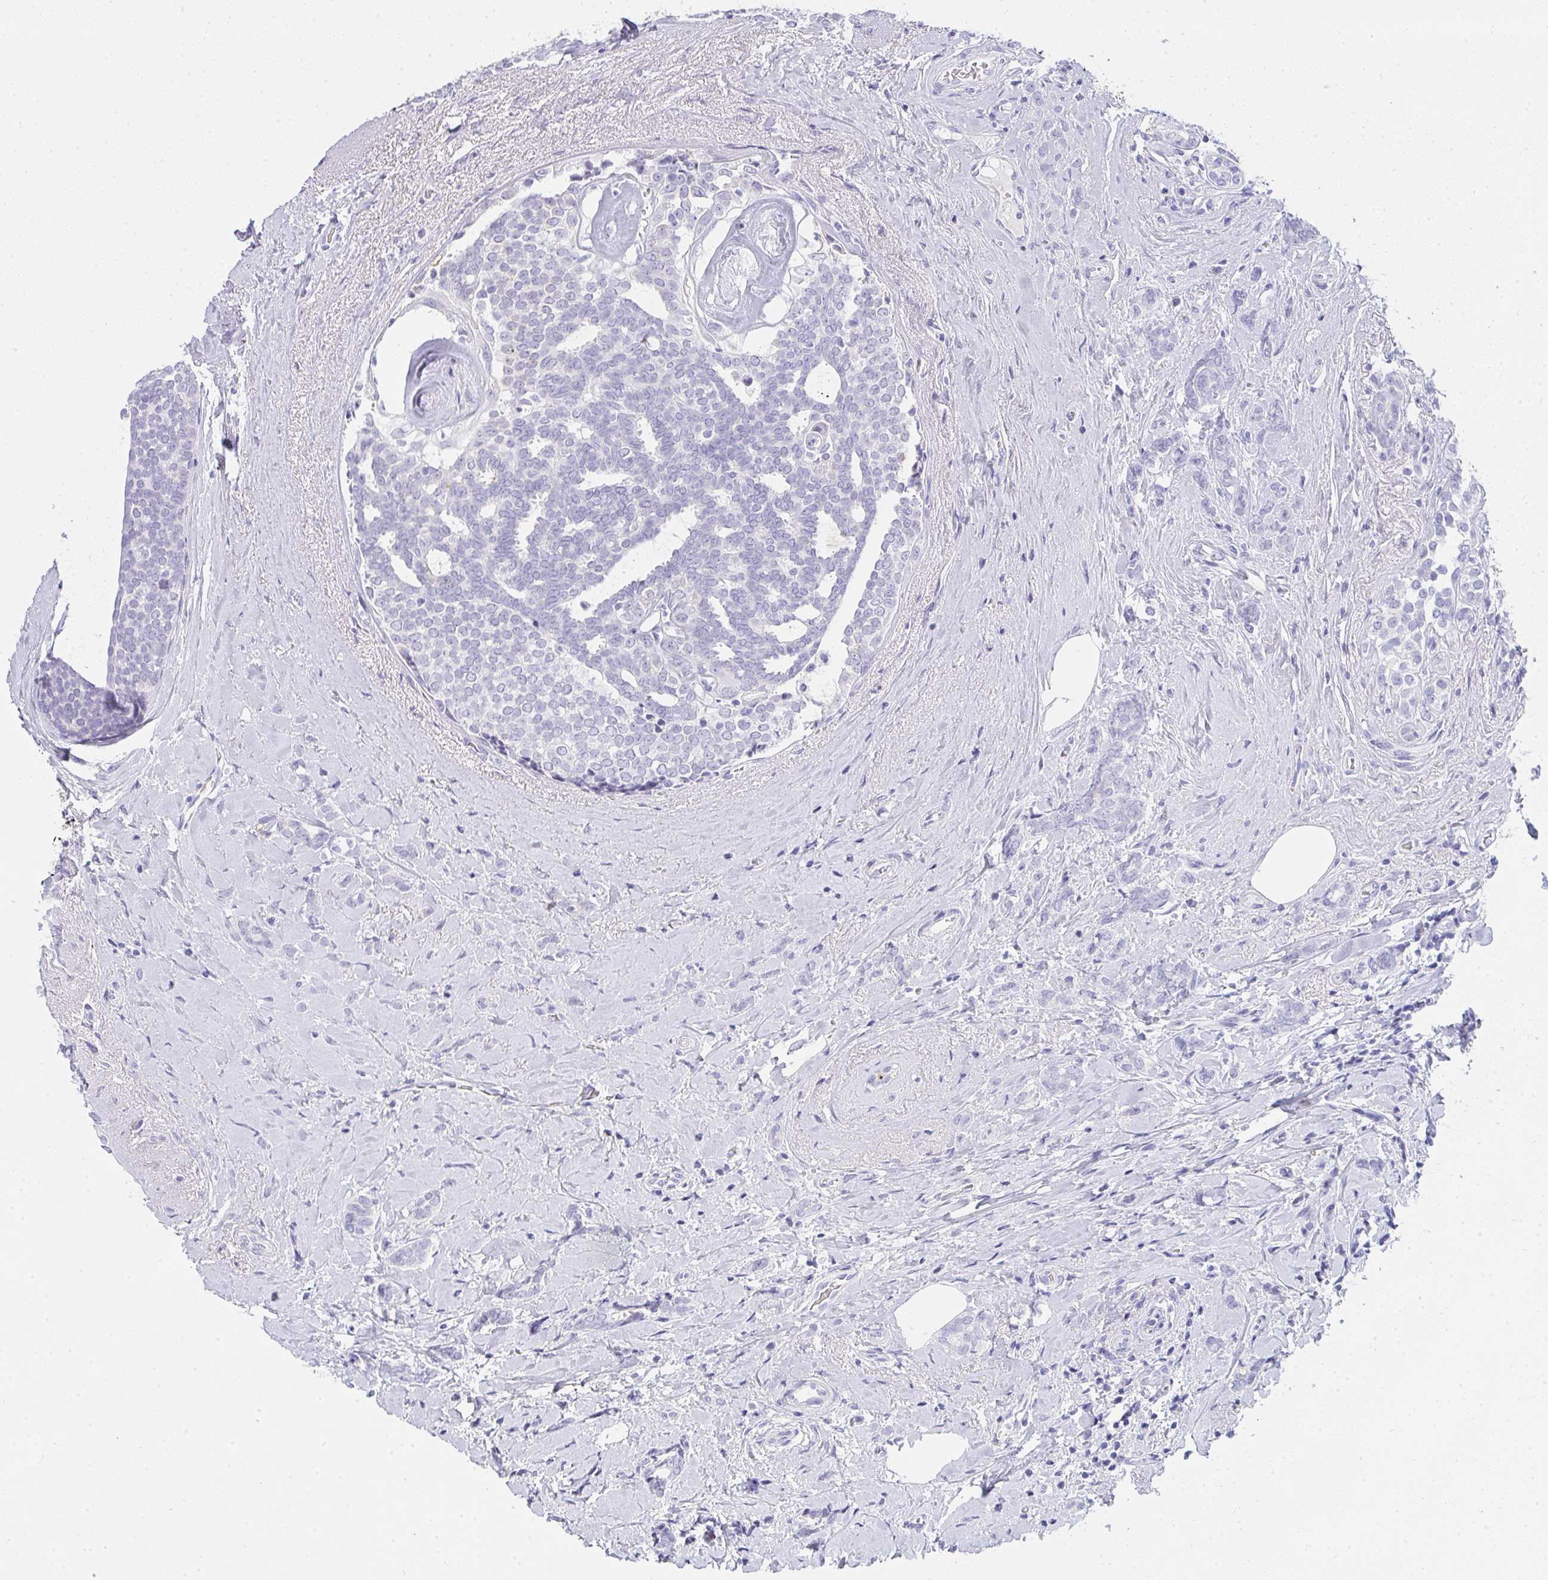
{"staining": {"intensity": "negative", "quantity": "none", "location": "none"}, "tissue": "breast cancer", "cell_type": "Tumor cells", "image_type": "cancer", "snomed": [{"axis": "morphology", "description": "Intraductal carcinoma, in situ"}, {"axis": "morphology", "description": "Duct carcinoma"}, {"axis": "morphology", "description": "Lobular carcinoma, in situ"}, {"axis": "topography", "description": "Breast"}], "caption": "This is an immunohistochemistry photomicrograph of intraductal carcinoma (breast). There is no staining in tumor cells.", "gene": "ZNF182", "patient": {"sex": "female", "age": 44}}